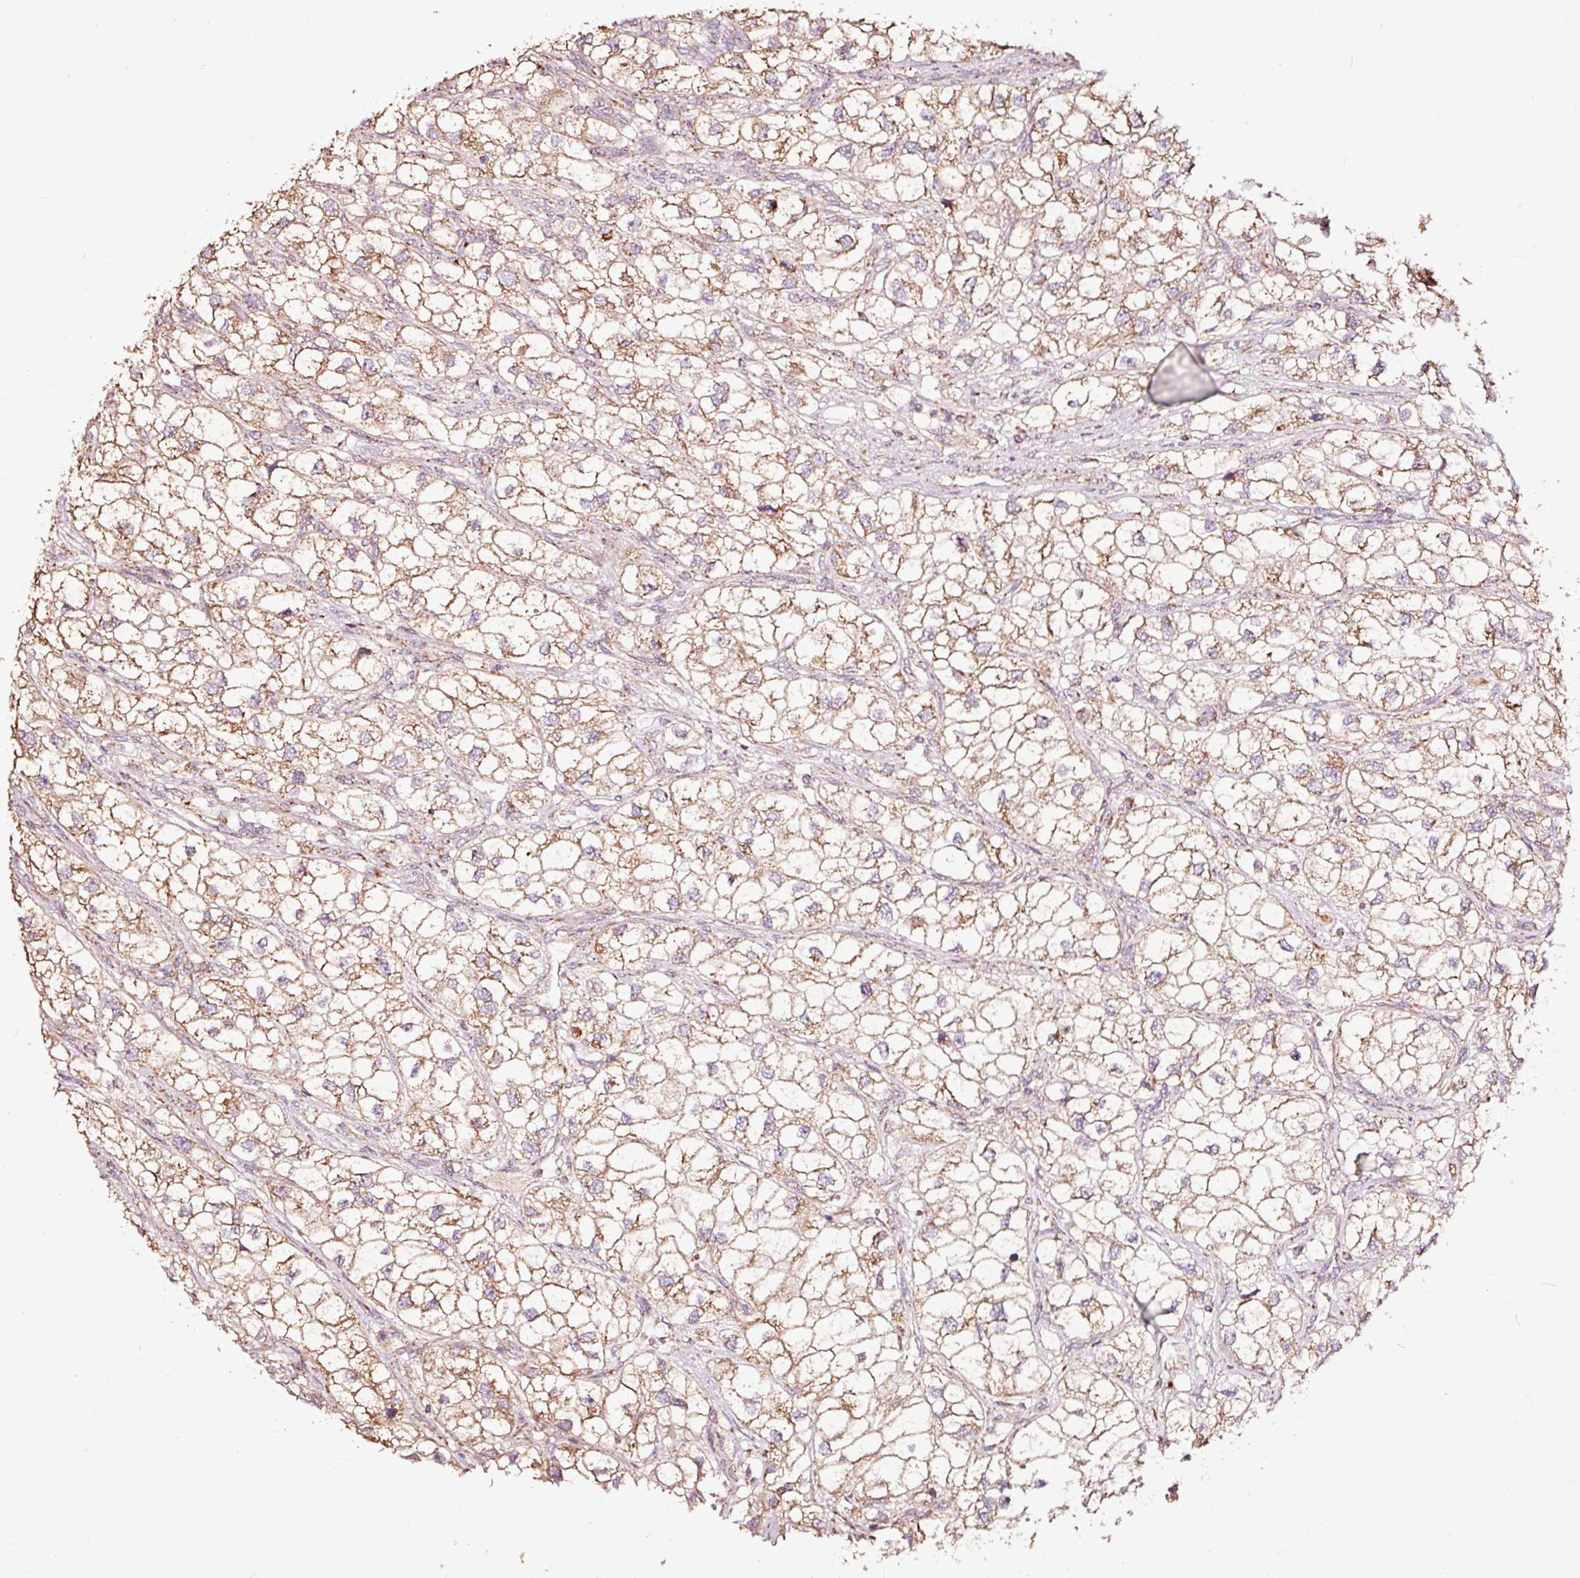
{"staining": {"intensity": "moderate", "quantity": ">75%", "location": "cytoplasmic/membranous"}, "tissue": "renal cancer", "cell_type": "Tumor cells", "image_type": "cancer", "snomed": [{"axis": "morphology", "description": "Adenocarcinoma, NOS"}, {"axis": "topography", "description": "Kidney"}], "caption": "Immunohistochemistry histopathology image of renal cancer (adenocarcinoma) stained for a protein (brown), which demonstrates medium levels of moderate cytoplasmic/membranous expression in about >75% of tumor cells.", "gene": "TPM1", "patient": {"sex": "male", "age": 59}}